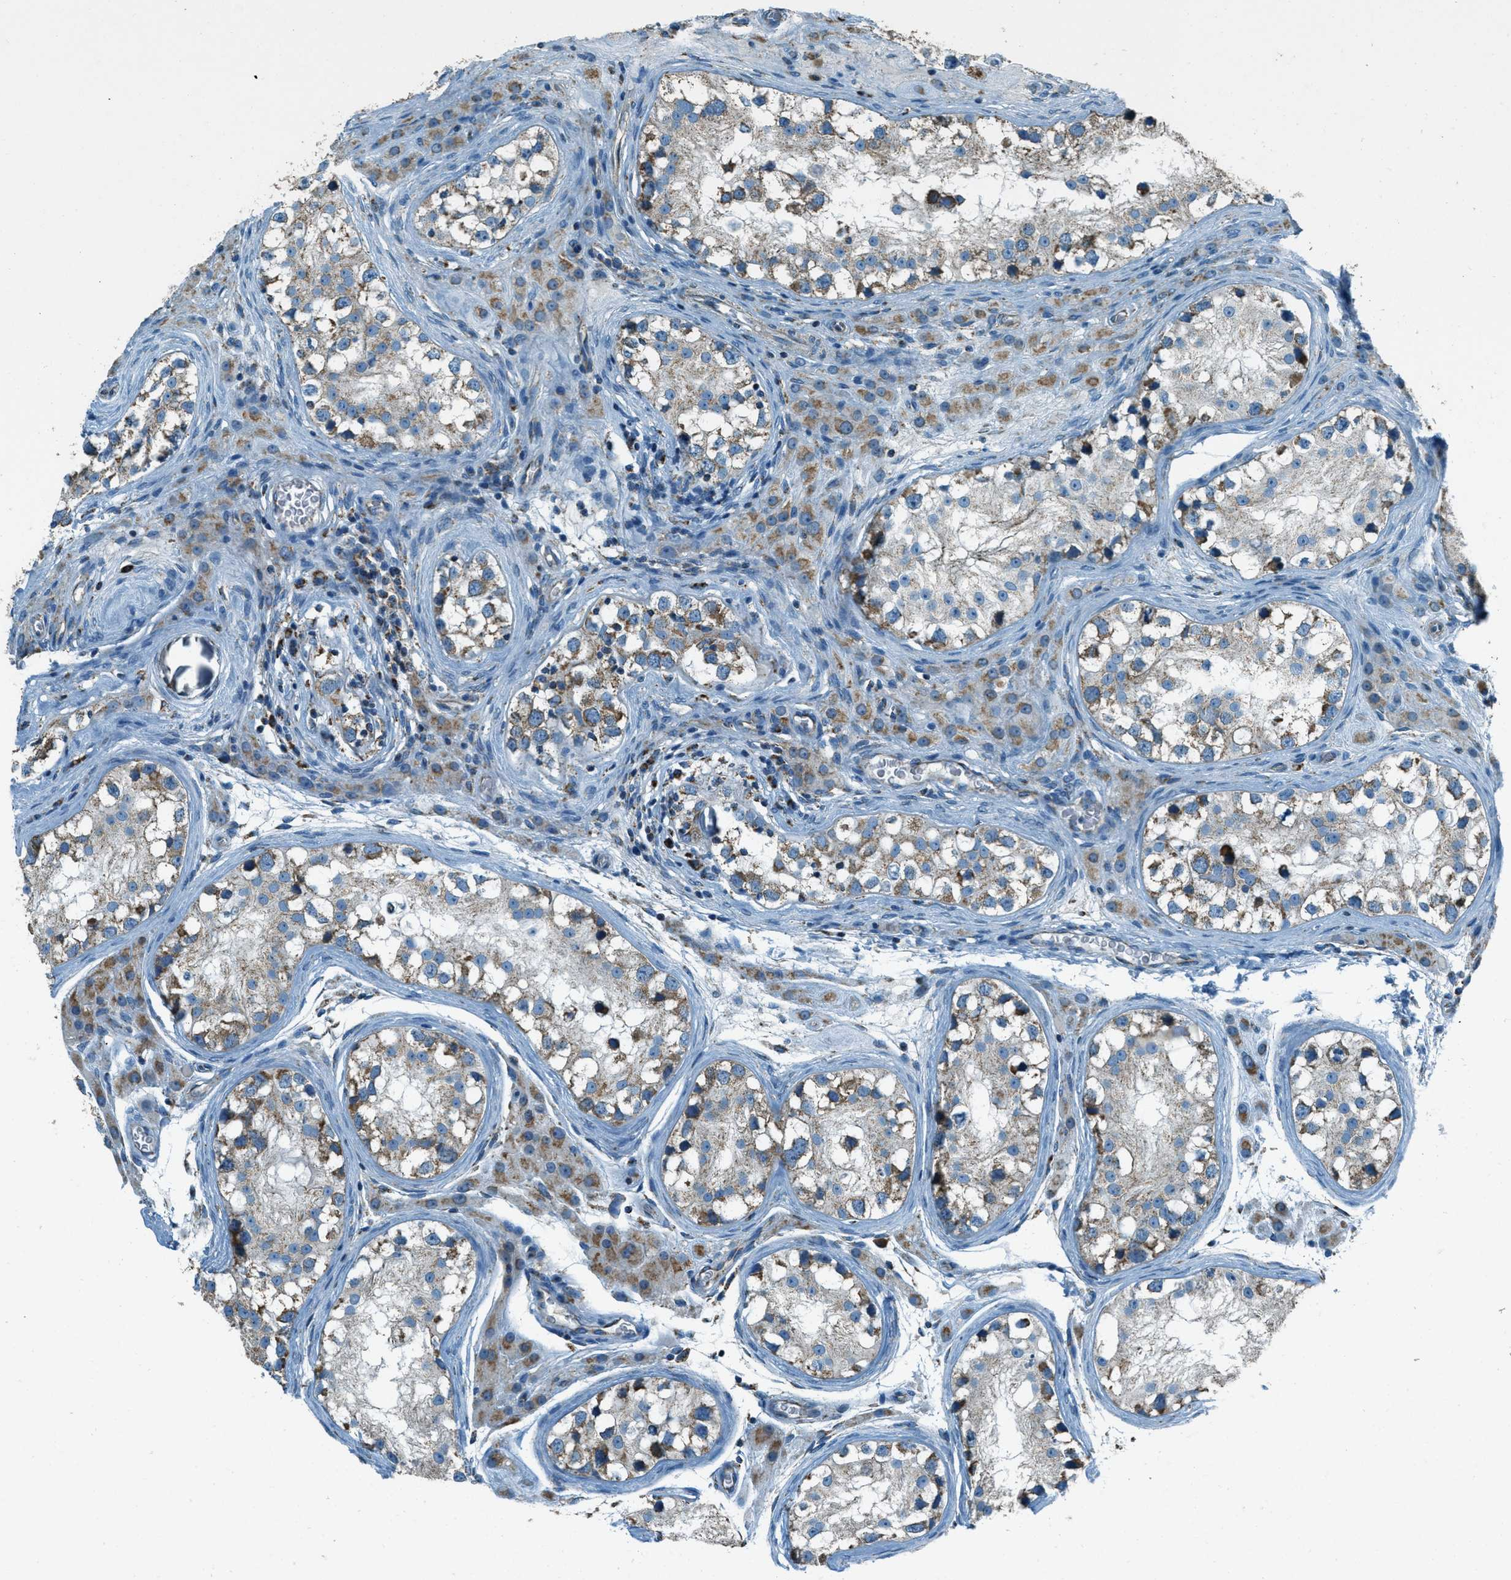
{"staining": {"intensity": "moderate", "quantity": "25%-75%", "location": "cytoplasmic/membranous"}, "tissue": "testis cancer", "cell_type": "Tumor cells", "image_type": "cancer", "snomed": [{"axis": "morphology", "description": "Carcinoma, Embryonal, NOS"}, {"axis": "topography", "description": "Testis"}], "caption": "Testis cancer stained with a brown dye reveals moderate cytoplasmic/membranous positive positivity in about 25%-75% of tumor cells.", "gene": "CHST15", "patient": {"sex": "male", "age": 21}}